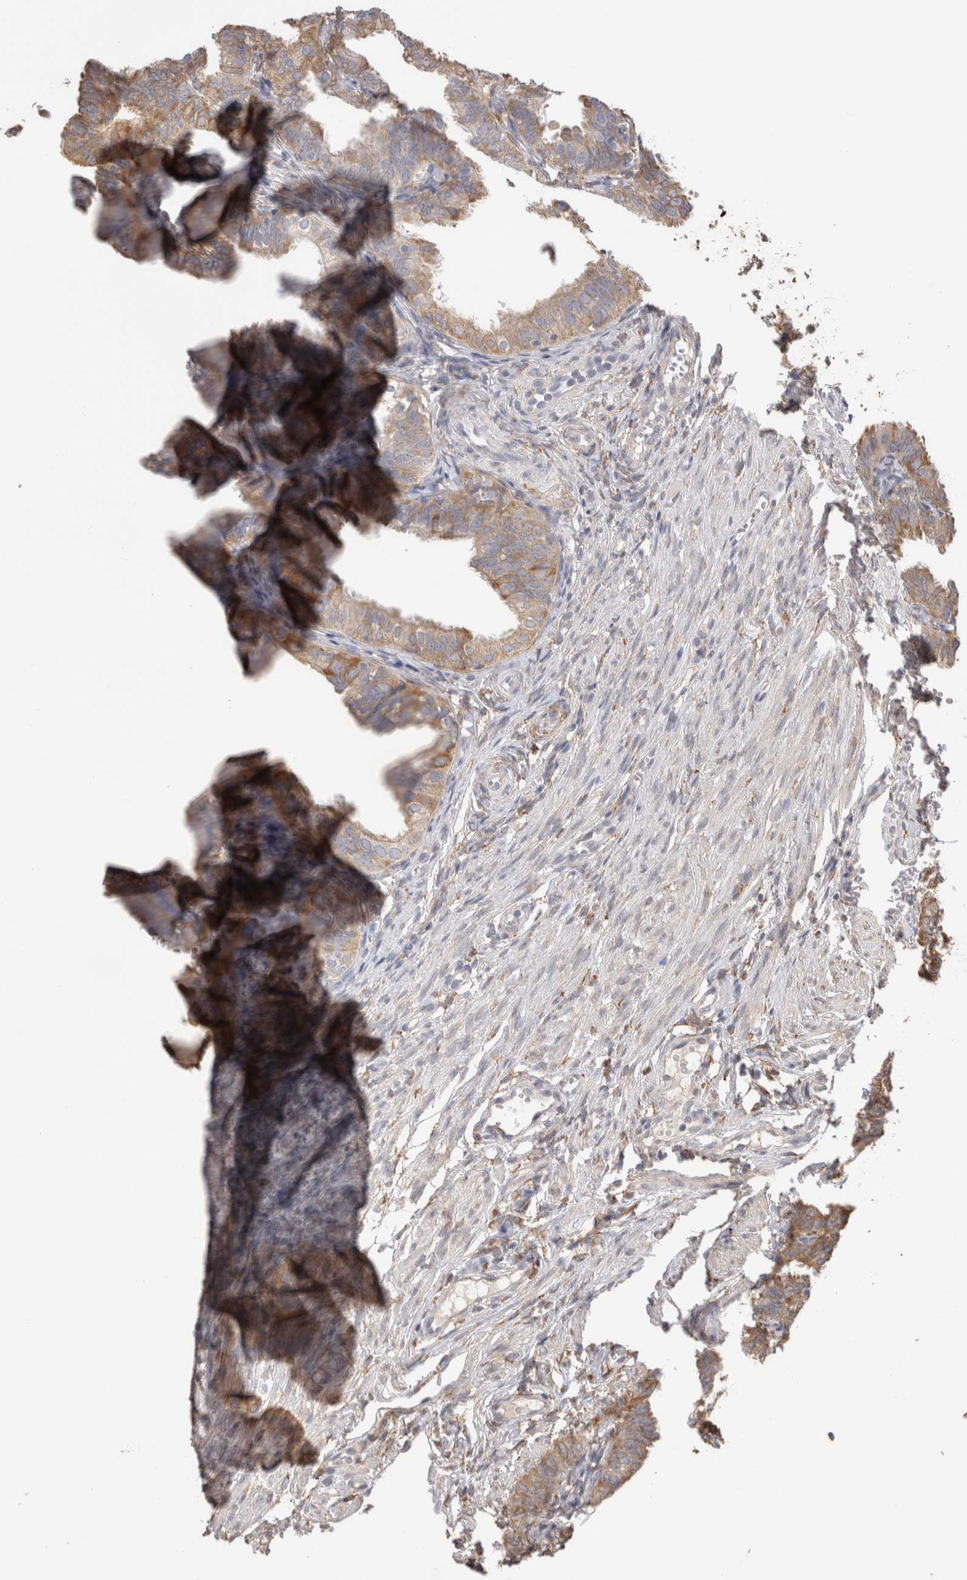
{"staining": {"intensity": "moderate", "quantity": ">75%", "location": "cytoplasmic/membranous"}, "tissue": "fallopian tube", "cell_type": "Glandular cells", "image_type": "normal", "snomed": [{"axis": "morphology", "description": "Normal tissue, NOS"}, {"axis": "topography", "description": "Fallopian tube"}], "caption": "Immunohistochemistry (DAB) staining of benign human fallopian tube reveals moderate cytoplasmic/membranous protein staining in approximately >75% of glandular cells.", "gene": "LRPAP1", "patient": {"sex": "female", "age": 35}}